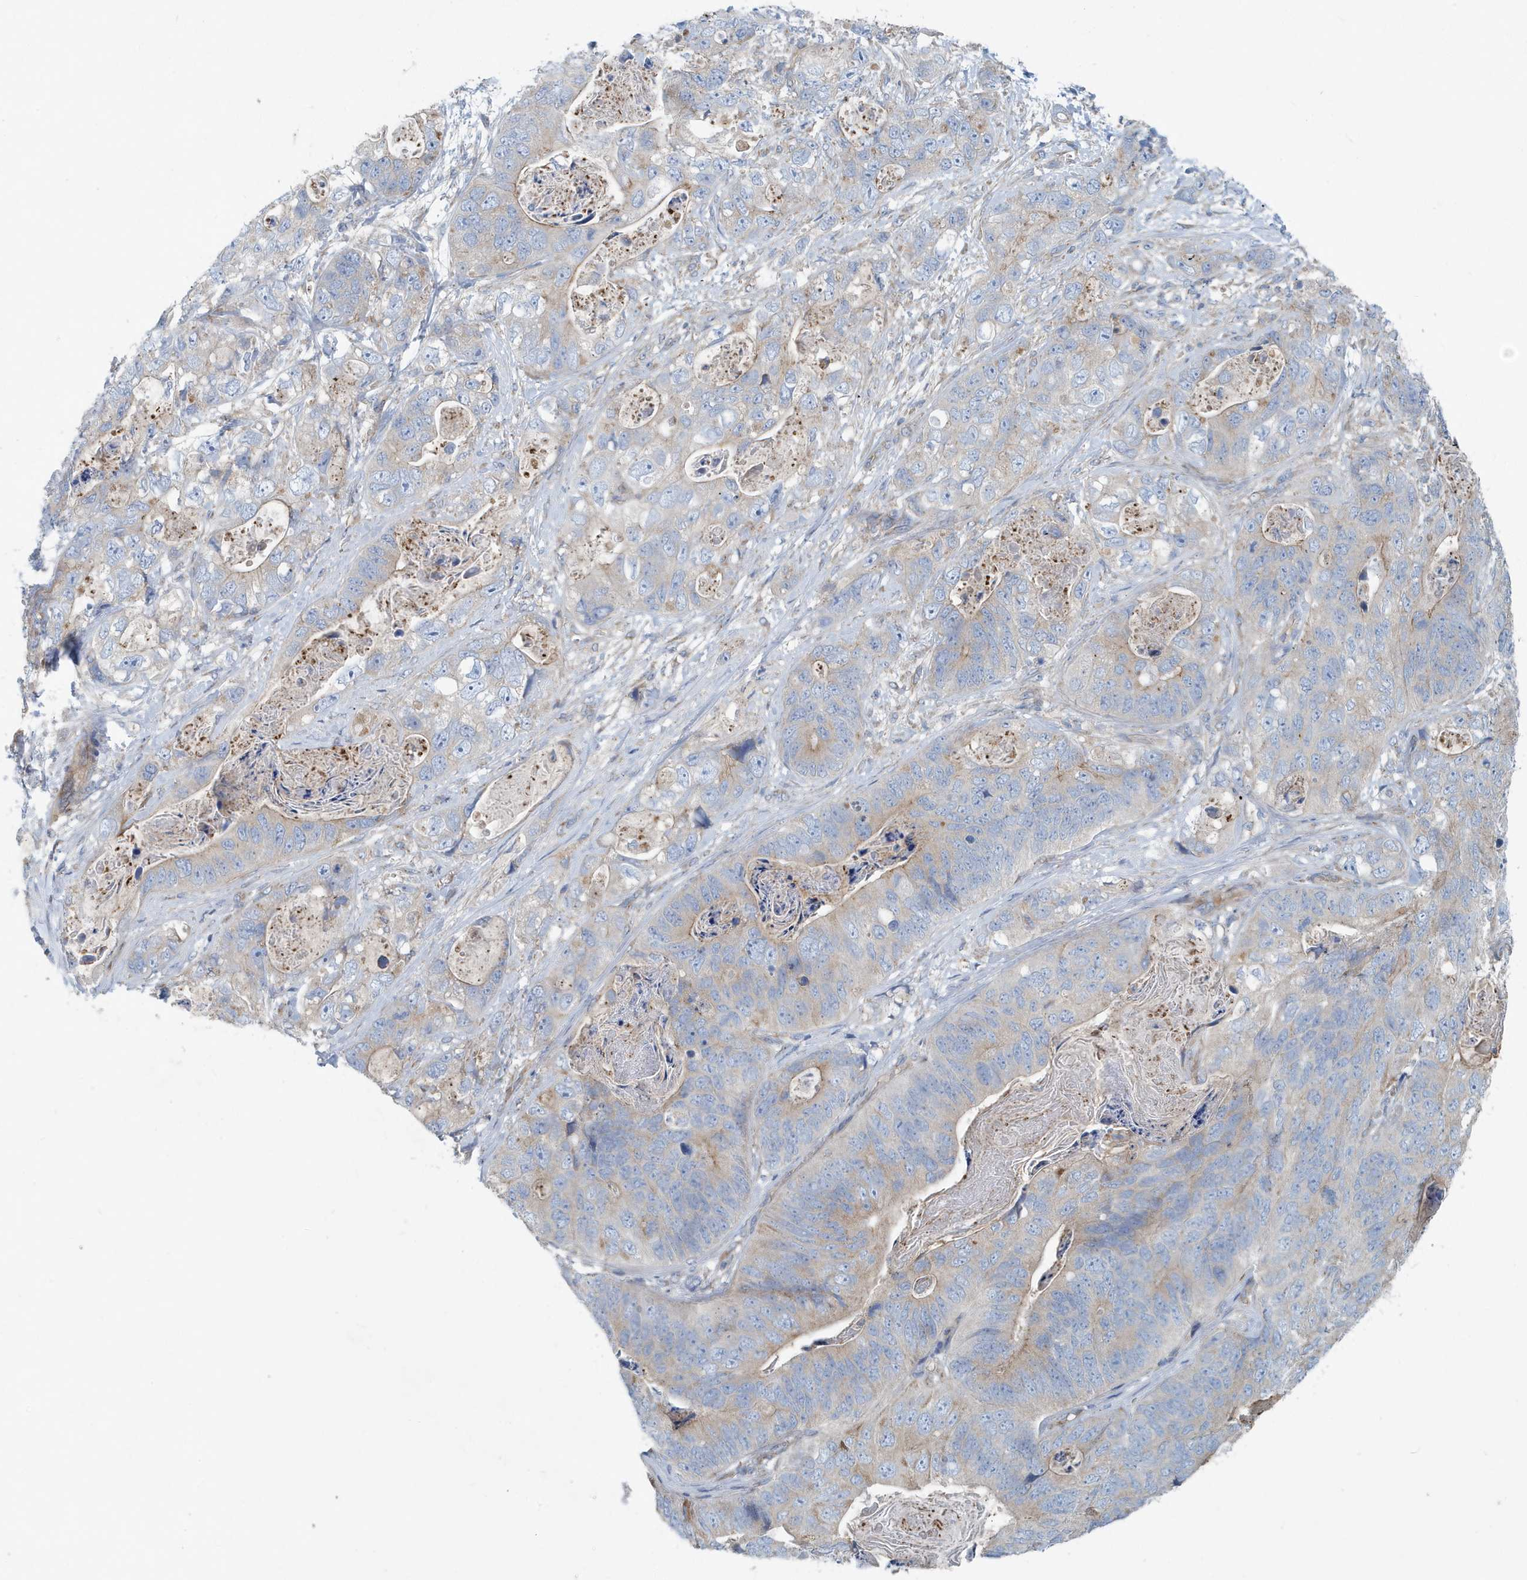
{"staining": {"intensity": "weak", "quantity": "<25%", "location": "cytoplasmic/membranous"}, "tissue": "stomach cancer", "cell_type": "Tumor cells", "image_type": "cancer", "snomed": [{"axis": "morphology", "description": "Adenocarcinoma, NOS"}, {"axis": "topography", "description": "Stomach"}], "caption": "Immunohistochemistry (IHC) of human stomach cancer (adenocarcinoma) shows no positivity in tumor cells.", "gene": "PPM1M", "patient": {"sex": "female", "age": 89}}